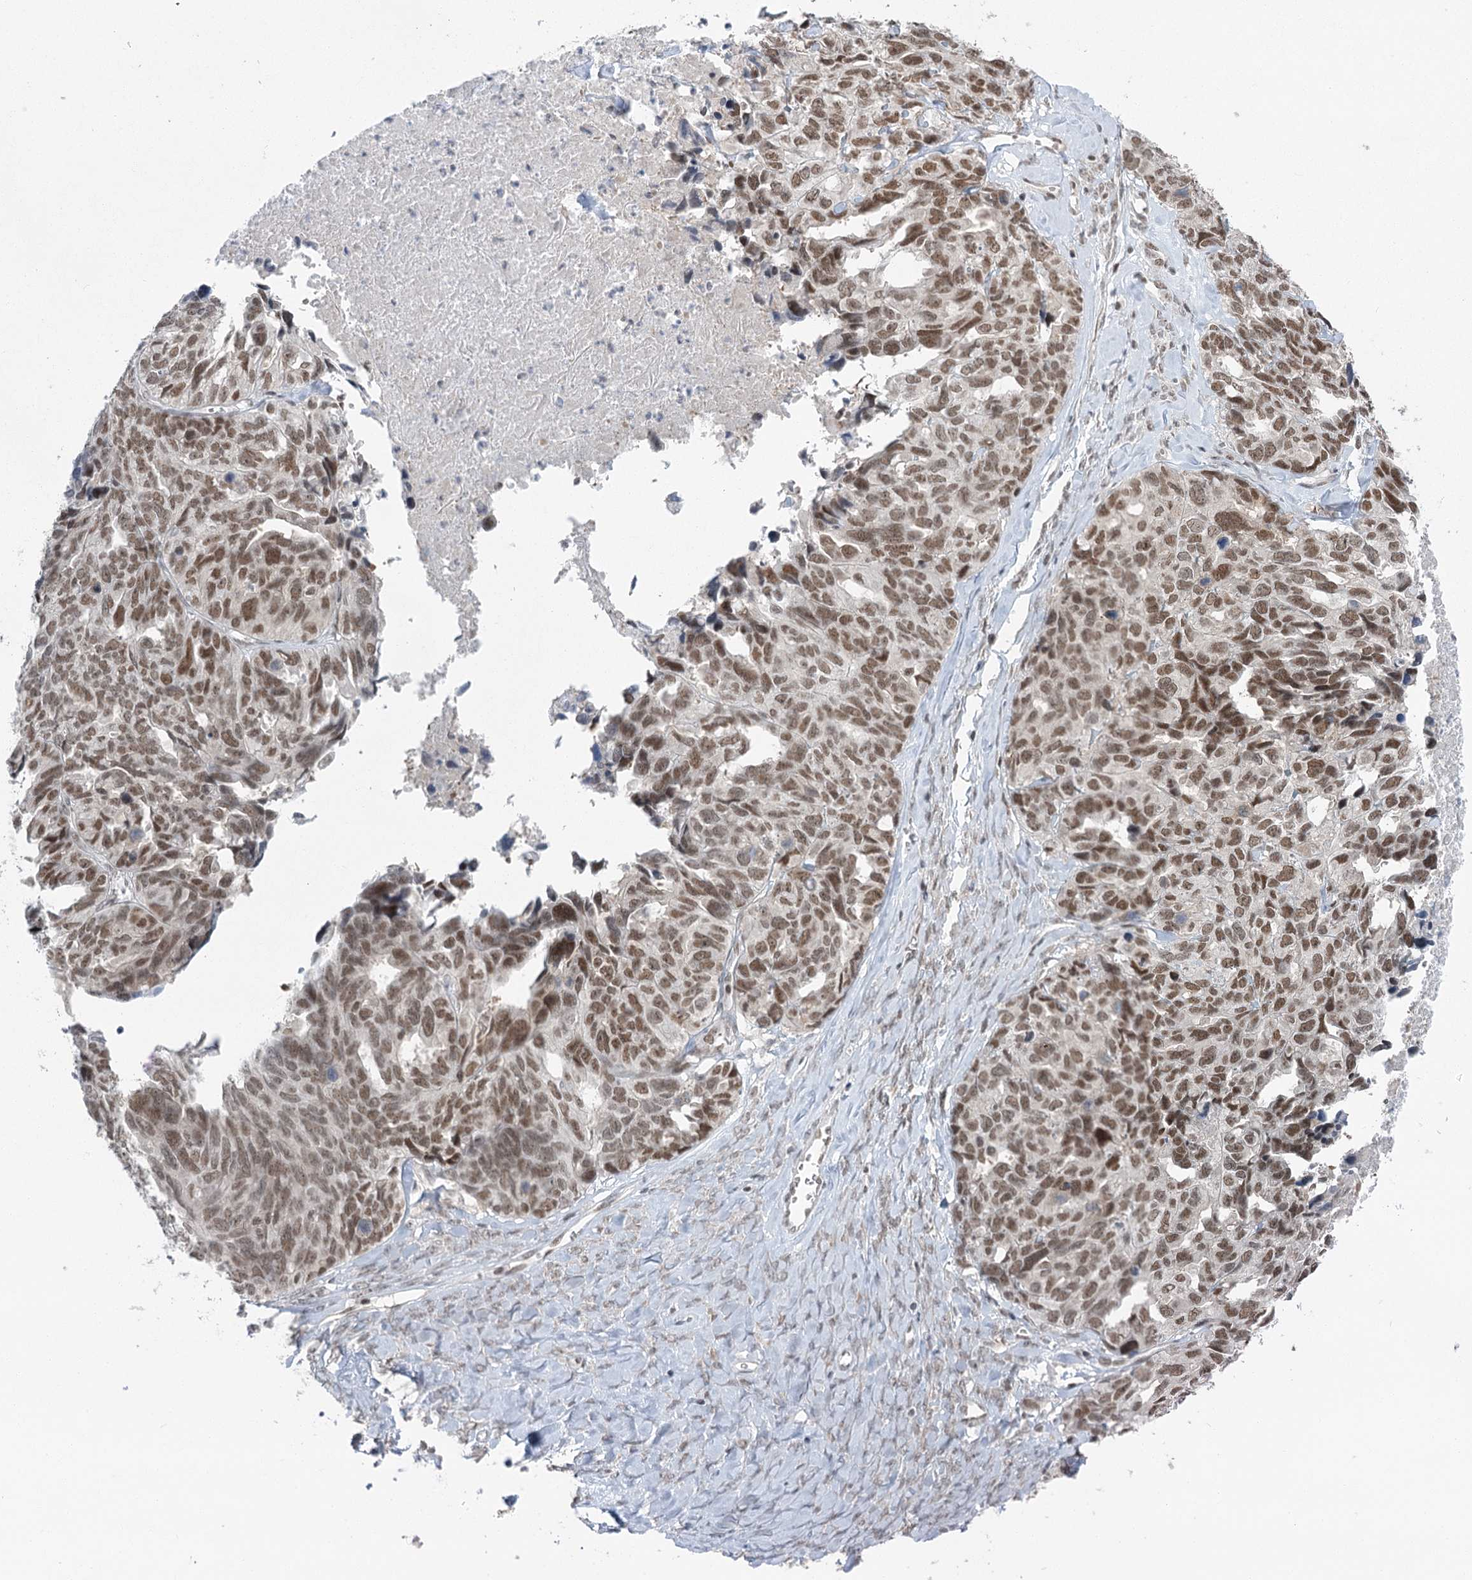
{"staining": {"intensity": "moderate", "quantity": ">75%", "location": "nuclear"}, "tissue": "ovarian cancer", "cell_type": "Tumor cells", "image_type": "cancer", "snomed": [{"axis": "morphology", "description": "Cystadenocarcinoma, serous, NOS"}, {"axis": "topography", "description": "Ovary"}], "caption": "Human ovarian cancer stained with a brown dye reveals moderate nuclear positive positivity in about >75% of tumor cells.", "gene": "PDS5A", "patient": {"sex": "female", "age": 79}}